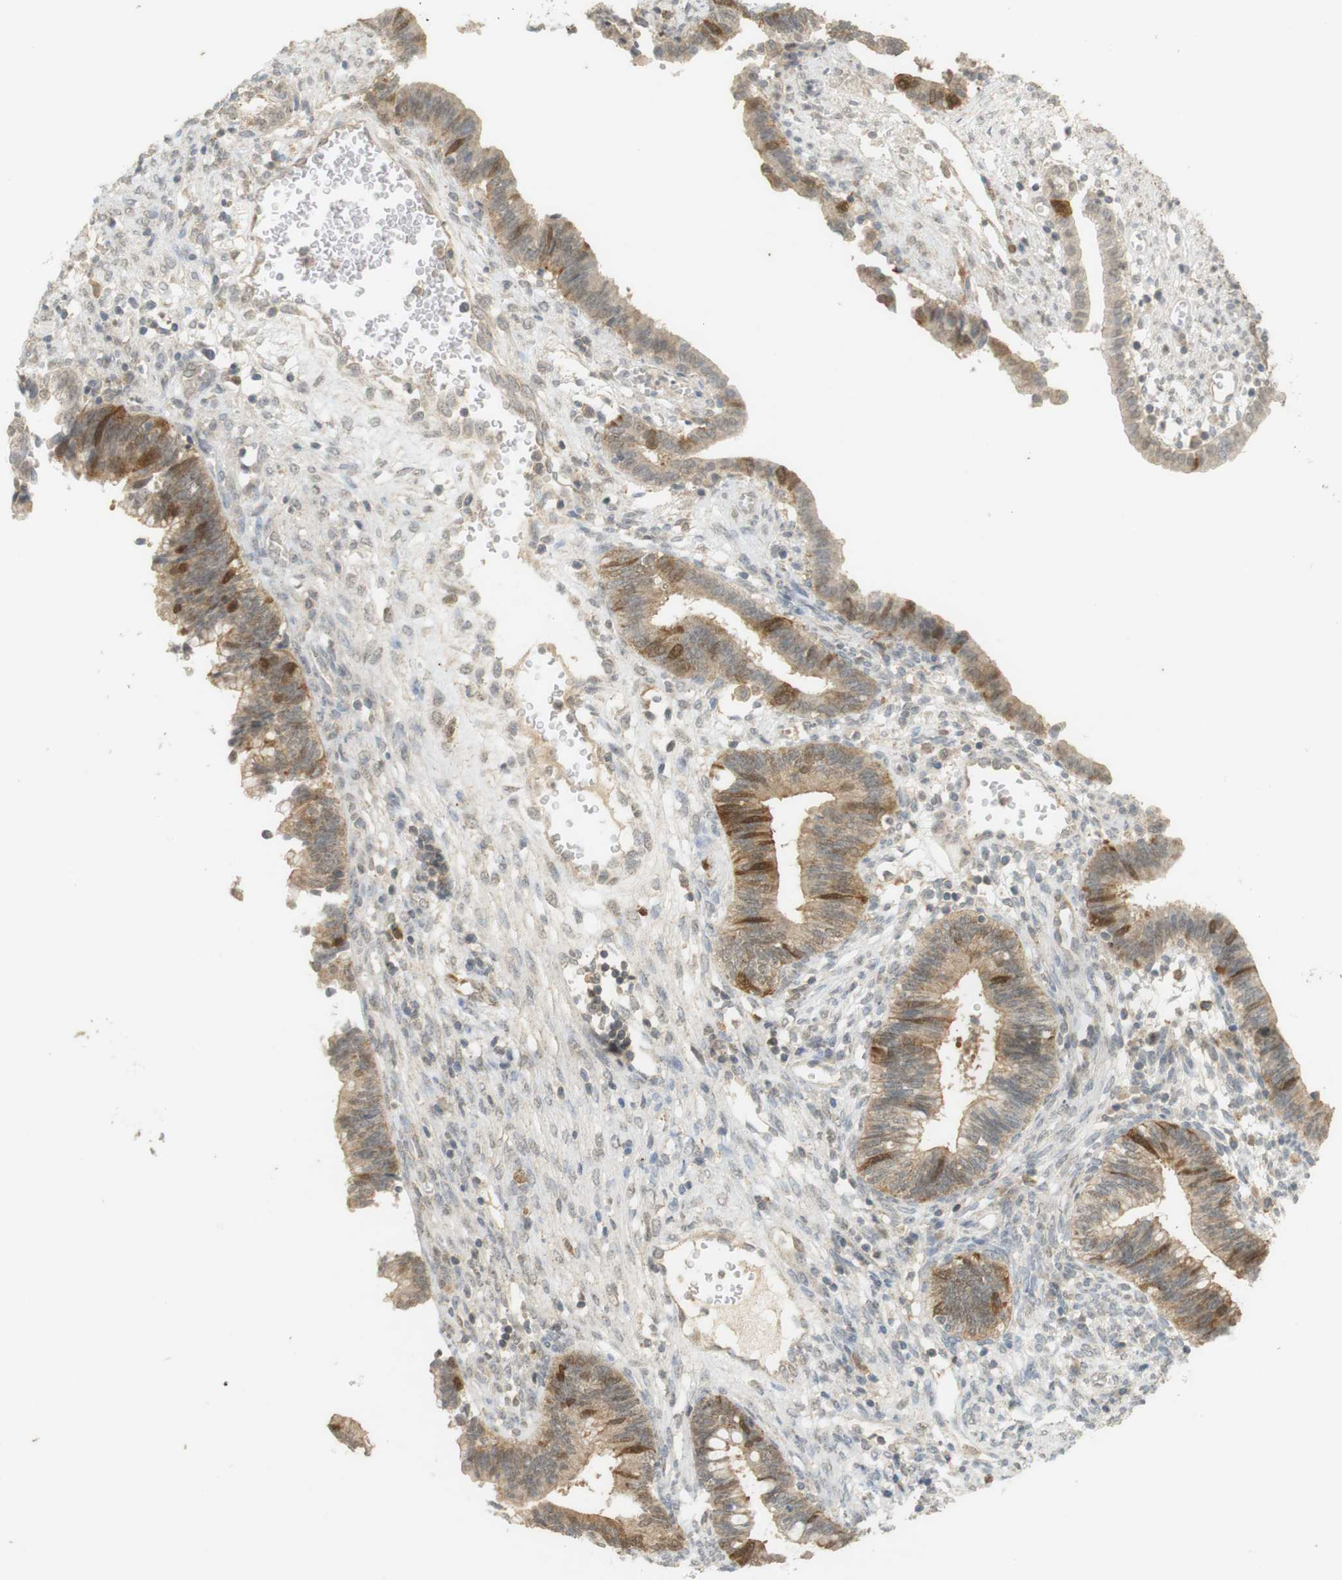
{"staining": {"intensity": "moderate", "quantity": "<25%", "location": "cytoplasmic/membranous"}, "tissue": "cervical cancer", "cell_type": "Tumor cells", "image_type": "cancer", "snomed": [{"axis": "morphology", "description": "Adenocarcinoma, NOS"}, {"axis": "topography", "description": "Cervix"}], "caption": "DAB (3,3'-diaminobenzidine) immunohistochemical staining of human cervical adenocarcinoma exhibits moderate cytoplasmic/membranous protein positivity in approximately <25% of tumor cells.", "gene": "TTK", "patient": {"sex": "female", "age": 44}}